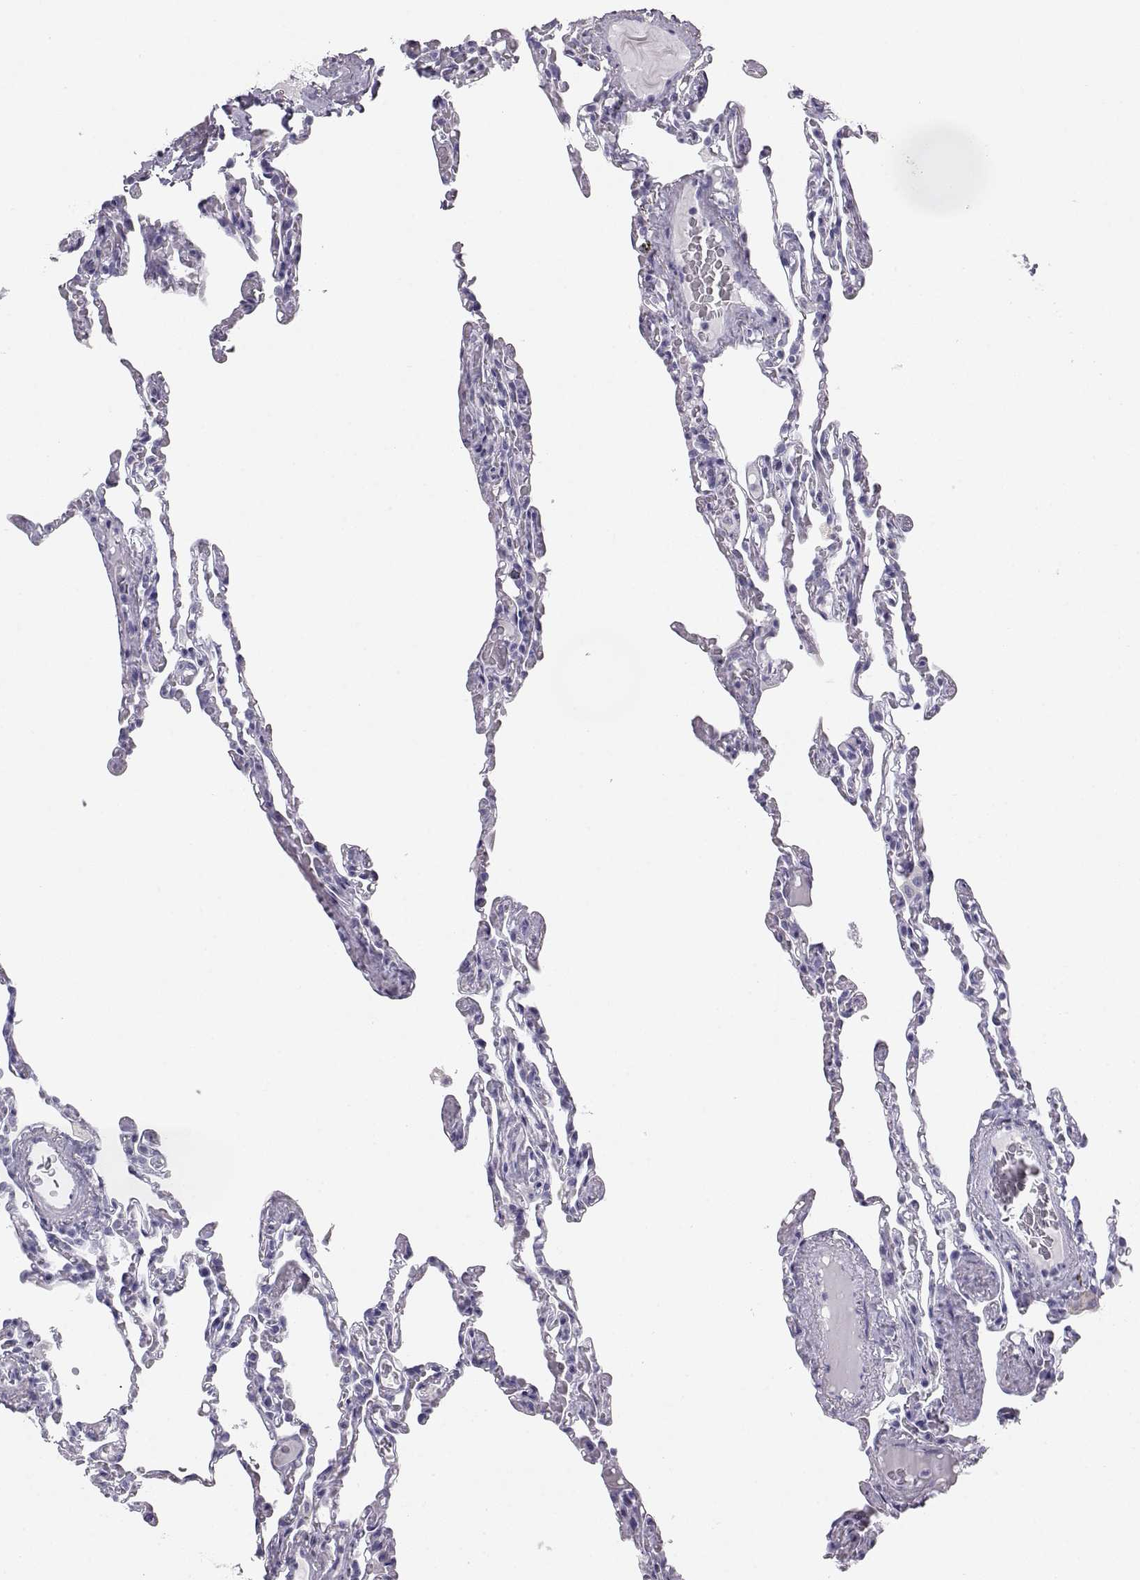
{"staining": {"intensity": "negative", "quantity": "none", "location": "none"}, "tissue": "lung", "cell_type": "Alveolar cells", "image_type": "normal", "snomed": [{"axis": "morphology", "description": "Normal tissue, NOS"}, {"axis": "topography", "description": "Lung"}], "caption": "DAB (3,3'-diaminobenzidine) immunohistochemical staining of benign human lung displays no significant staining in alveolar cells.", "gene": "ITLN1", "patient": {"sex": "female", "age": 43}}